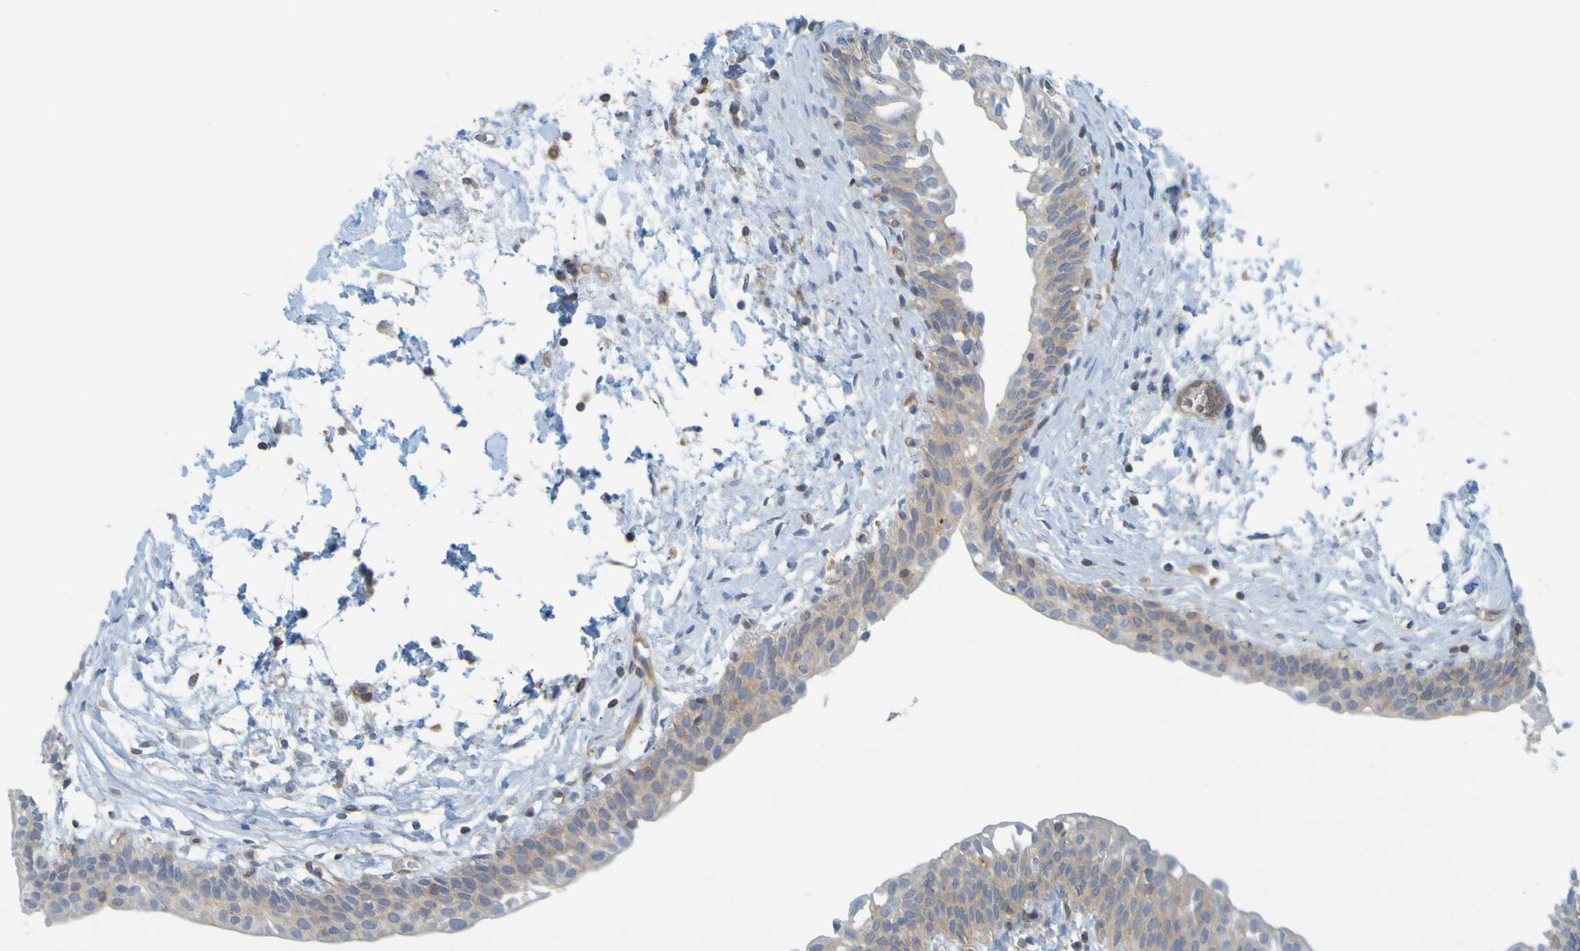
{"staining": {"intensity": "weak", "quantity": ">75%", "location": "cytoplasmic/membranous"}, "tissue": "urinary bladder", "cell_type": "Urothelial cells", "image_type": "normal", "snomed": [{"axis": "morphology", "description": "Normal tissue, NOS"}, {"axis": "topography", "description": "Urinary bladder"}], "caption": "Protein analysis of benign urinary bladder exhibits weak cytoplasmic/membranous staining in approximately >75% of urothelial cells.", "gene": "APPL1", "patient": {"sex": "male", "age": 55}}